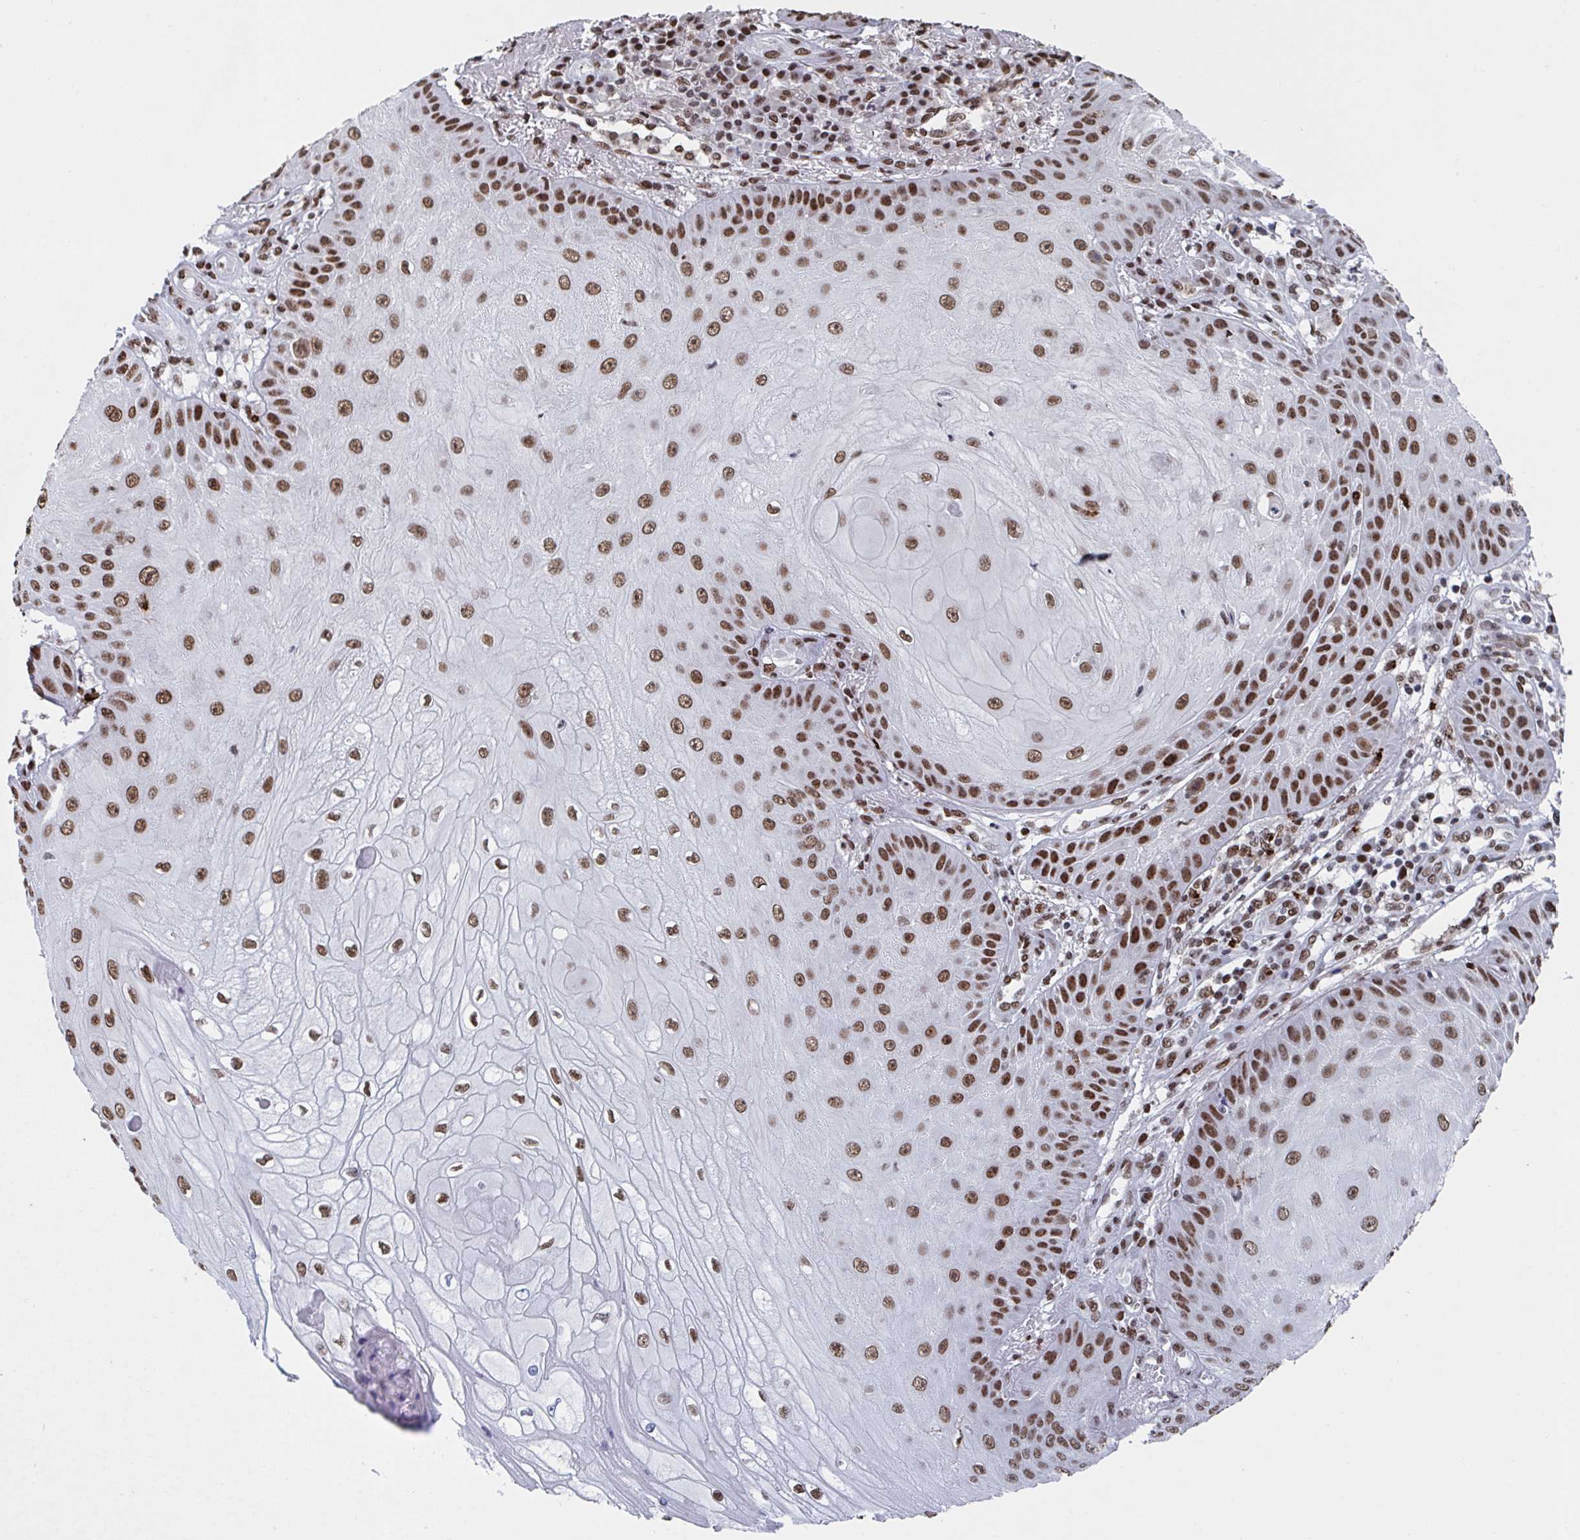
{"staining": {"intensity": "strong", "quantity": ">75%", "location": "nuclear"}, "tissue": "skin cancer", "cell_type": "Tumor cells", "image_type": "cancer", "snomed": [{"axis": "morphology", "description": "Squamous cell carcinoma, NOS"}, {"axis": "topography", "description": "Skin"}], "caption": "This micrograph reveals squamous cell carcinoma (skin) stained with immunohistochemistry to label a protein in brown. The nuclear of tumor cells show strong positivity for the protein. Nuclei are counter-stained blue.", "gene": "ZNF607", "patient": {"sex": "male", "age": 70}}